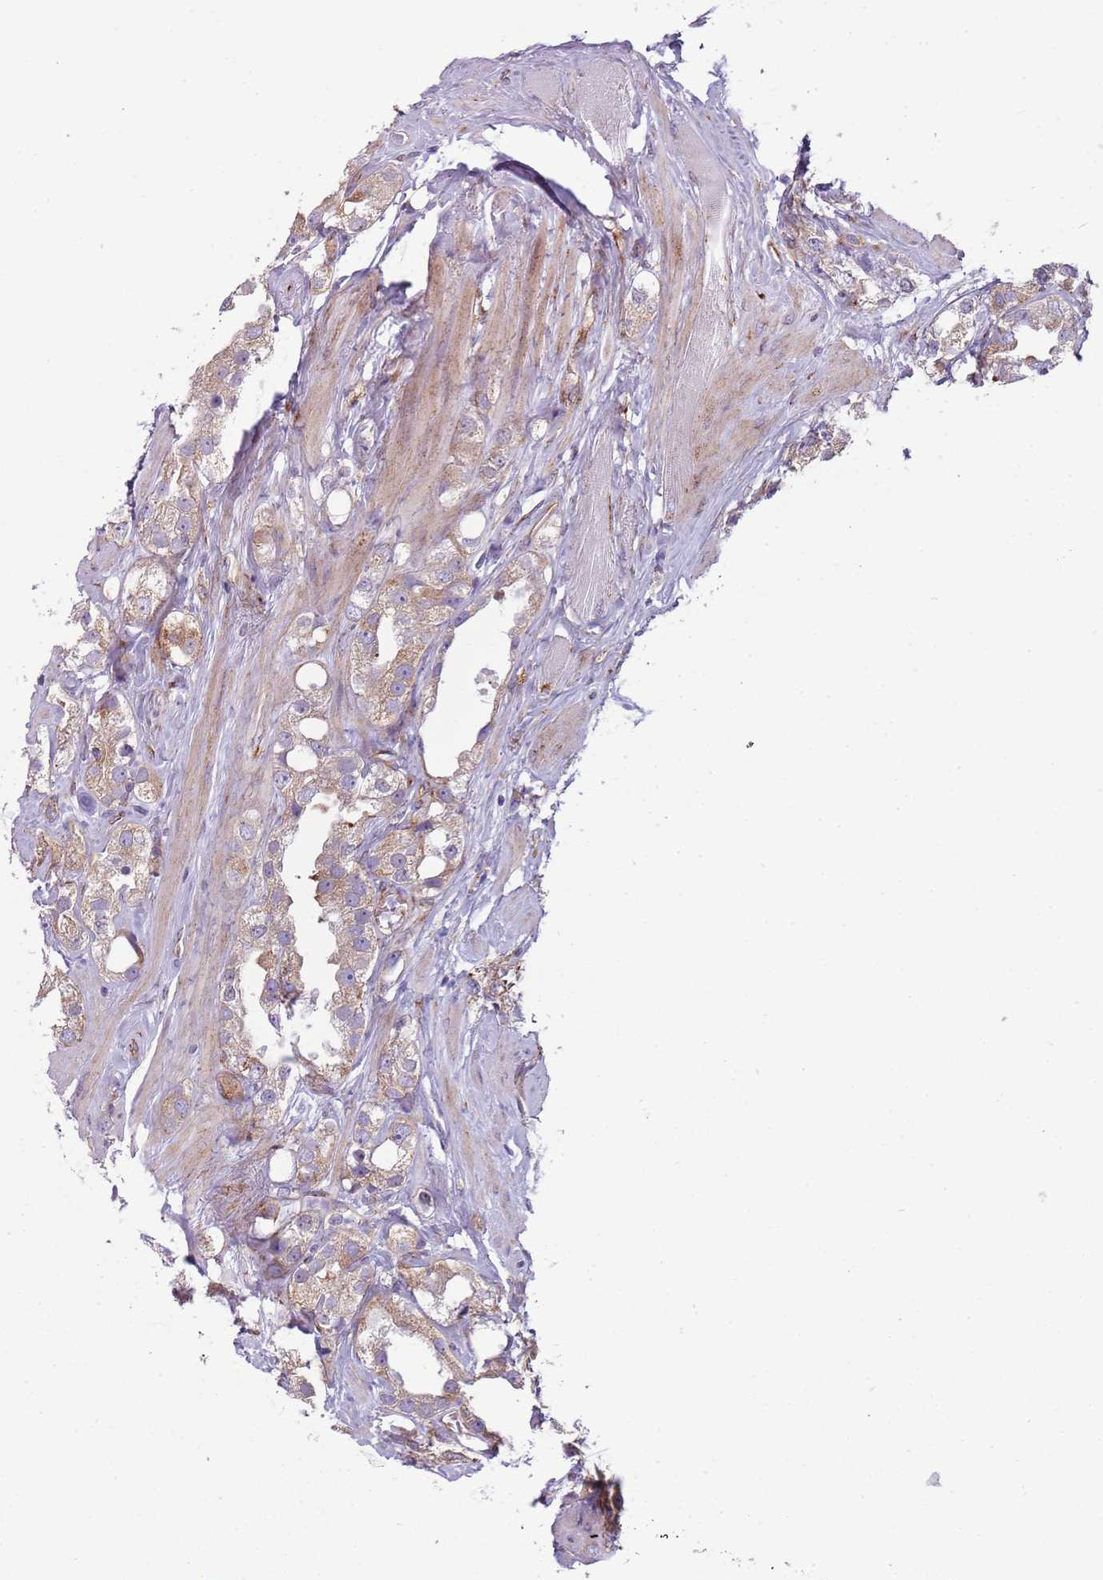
{"staining": {"intensity": "moderate", "quantity": "25%-75%", "location": "cytoplasmic/membranous"}, "tissue": "prostate cancer", "cell_type": "Tumor cells", "image_type": "cancer", "snomed": [{"axis": "morphology", "description": "Adenocarcinoma, NOS"}, {"axis": "topography", "description": "Prostate"}], "caption": "Immunohistochemical staining of prostate cancer (adenocarcinoma) reveals medium levels of moderate cytoplasmic/membranous protein positivity in approximately 25%-75% of tumor cells. The staining was performed using DAB, with brown indicating positive protein expression. Nuclei are stained blue with hematoxylin.", "gene": "SNX1", "patient": {"sex": "male", "age": 79}}